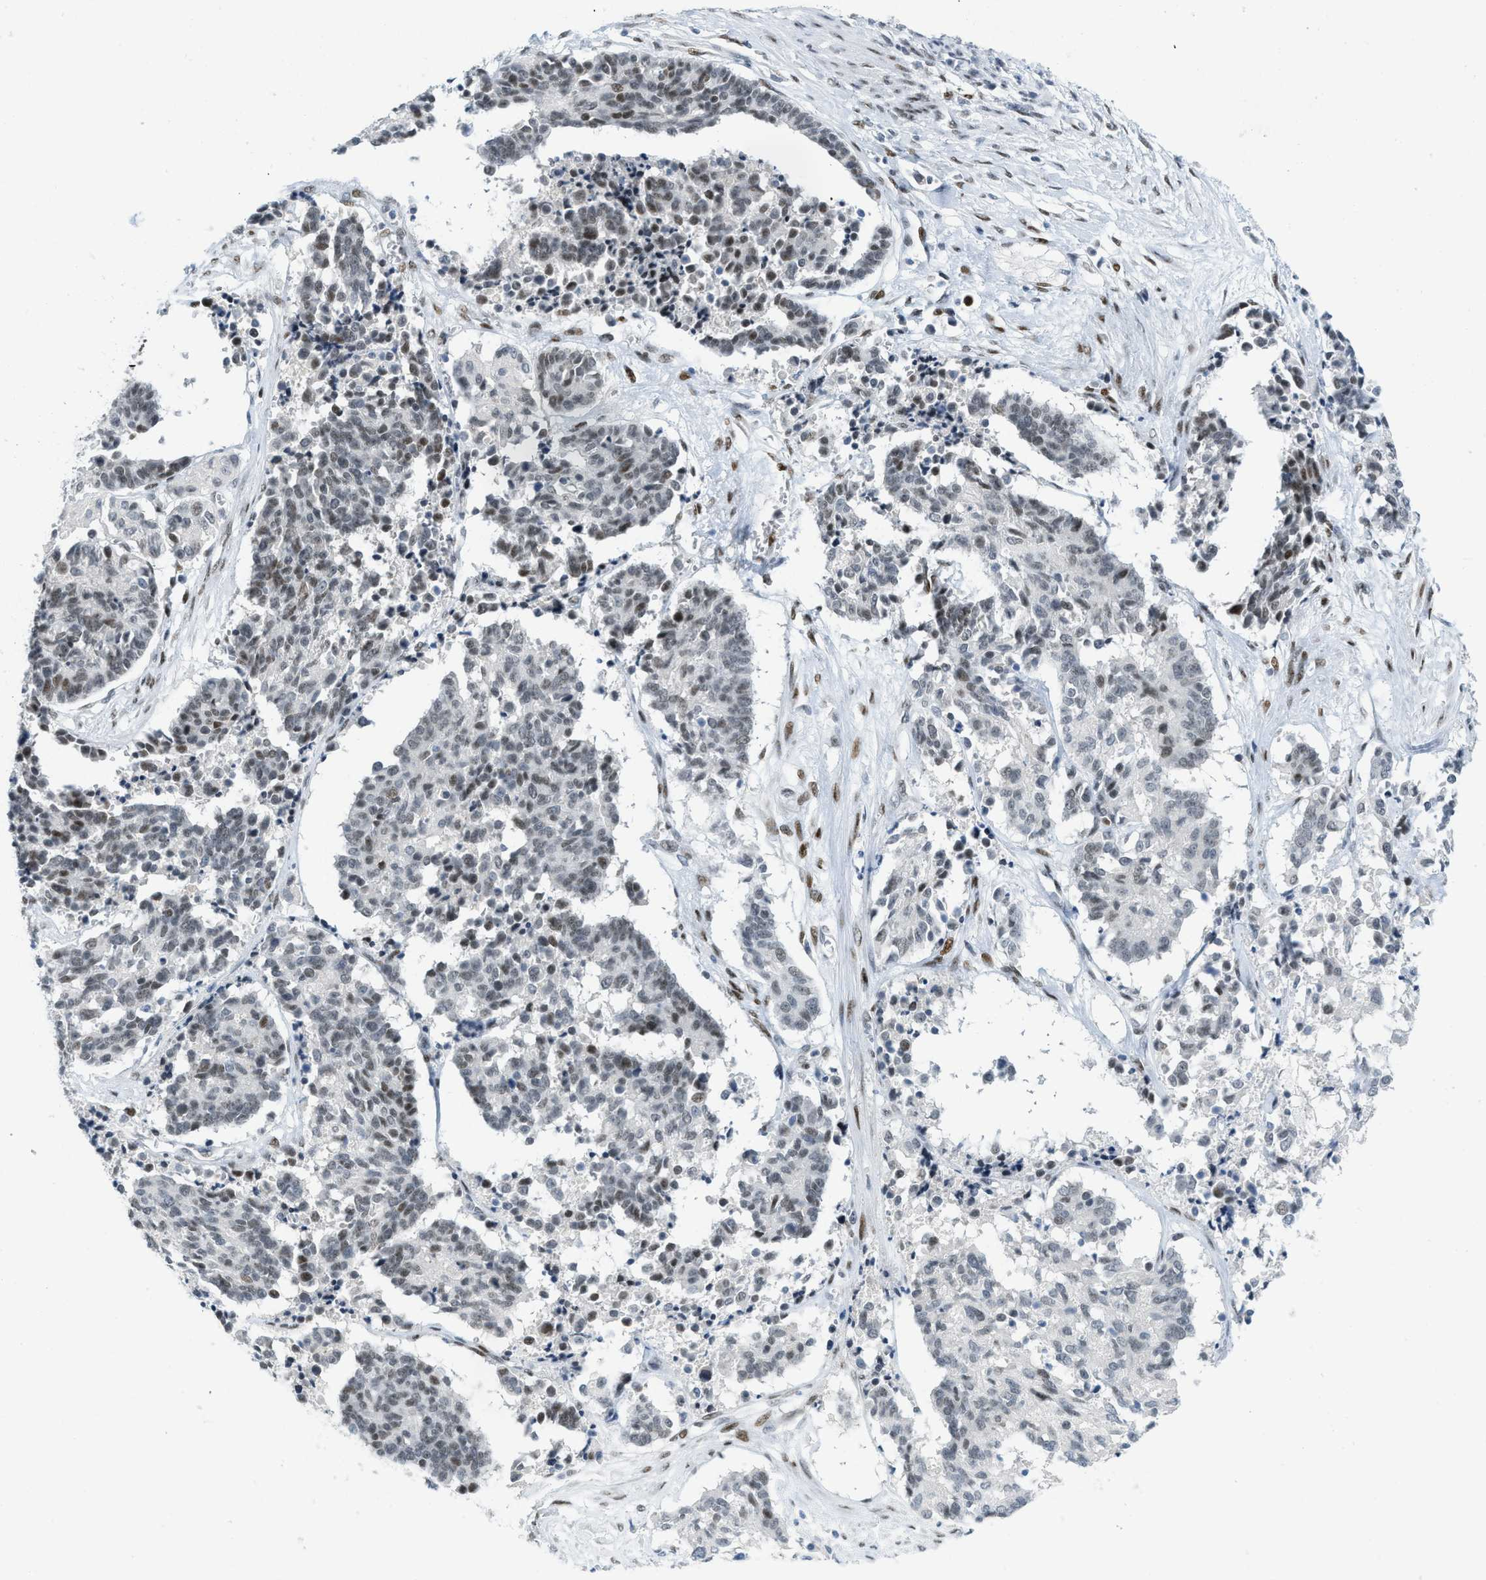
{"staining": {"intensity": "moderate", "quantity": "25%-75%", "location": "nuclear"}, "tissue": "cervical cancer", "cell_type": "Tumor cells", "image_type": "cancer", "snomed": [{"axis": "morphology", "description": "Squamous cell carcinoma, NOS"}, {"axis": "topography", "description": "Cervix"}], "caption": "Approximately 25%-75% of tumor cells in cervical cancer display moderate nuclear protein expression as visualized by brown immunohistochemical staining.", "gene": "PBX1", "patient": {"sex": "female", "age": 35}}